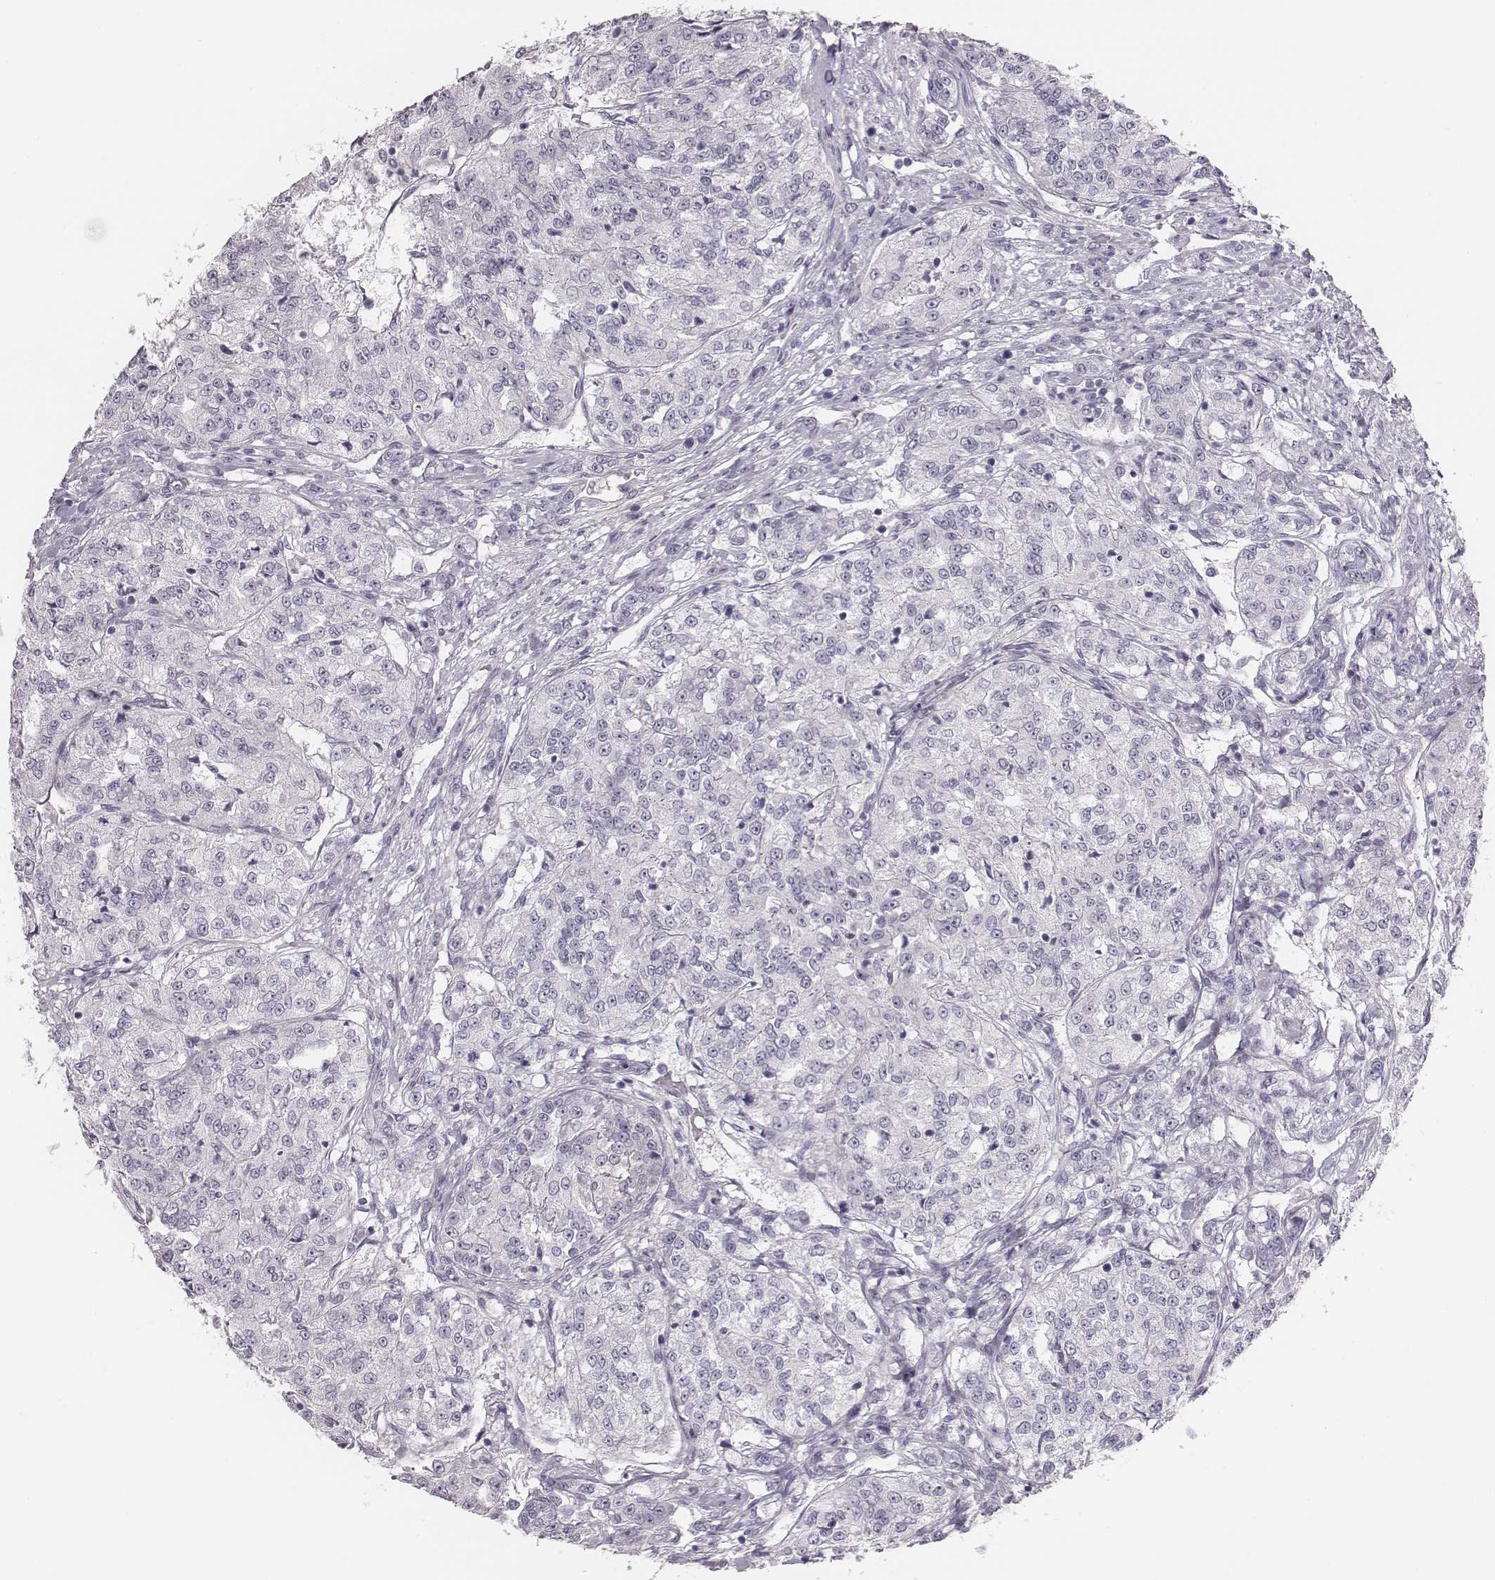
{"staining": {"intensity": "negative", "quantity": "none", "location": "none"}, "tissue": "renal cancer", "cell_type": "Tumor cells", "image_type": "cancer", "snomed": [{"axis": "morphology", "description": "Adenocarcinoma, NOS"}, {"axis": "topography", "description": "Kidney"}], "caption": "The IHC image has no significant staining in tumor cells of renal cancer tissue. (Brightfield microscopy of DAB immunohistochemistry (IHC) at high magnification).", "gene": "CACNG4", "patient": {"sex": "female", "age": 63}}